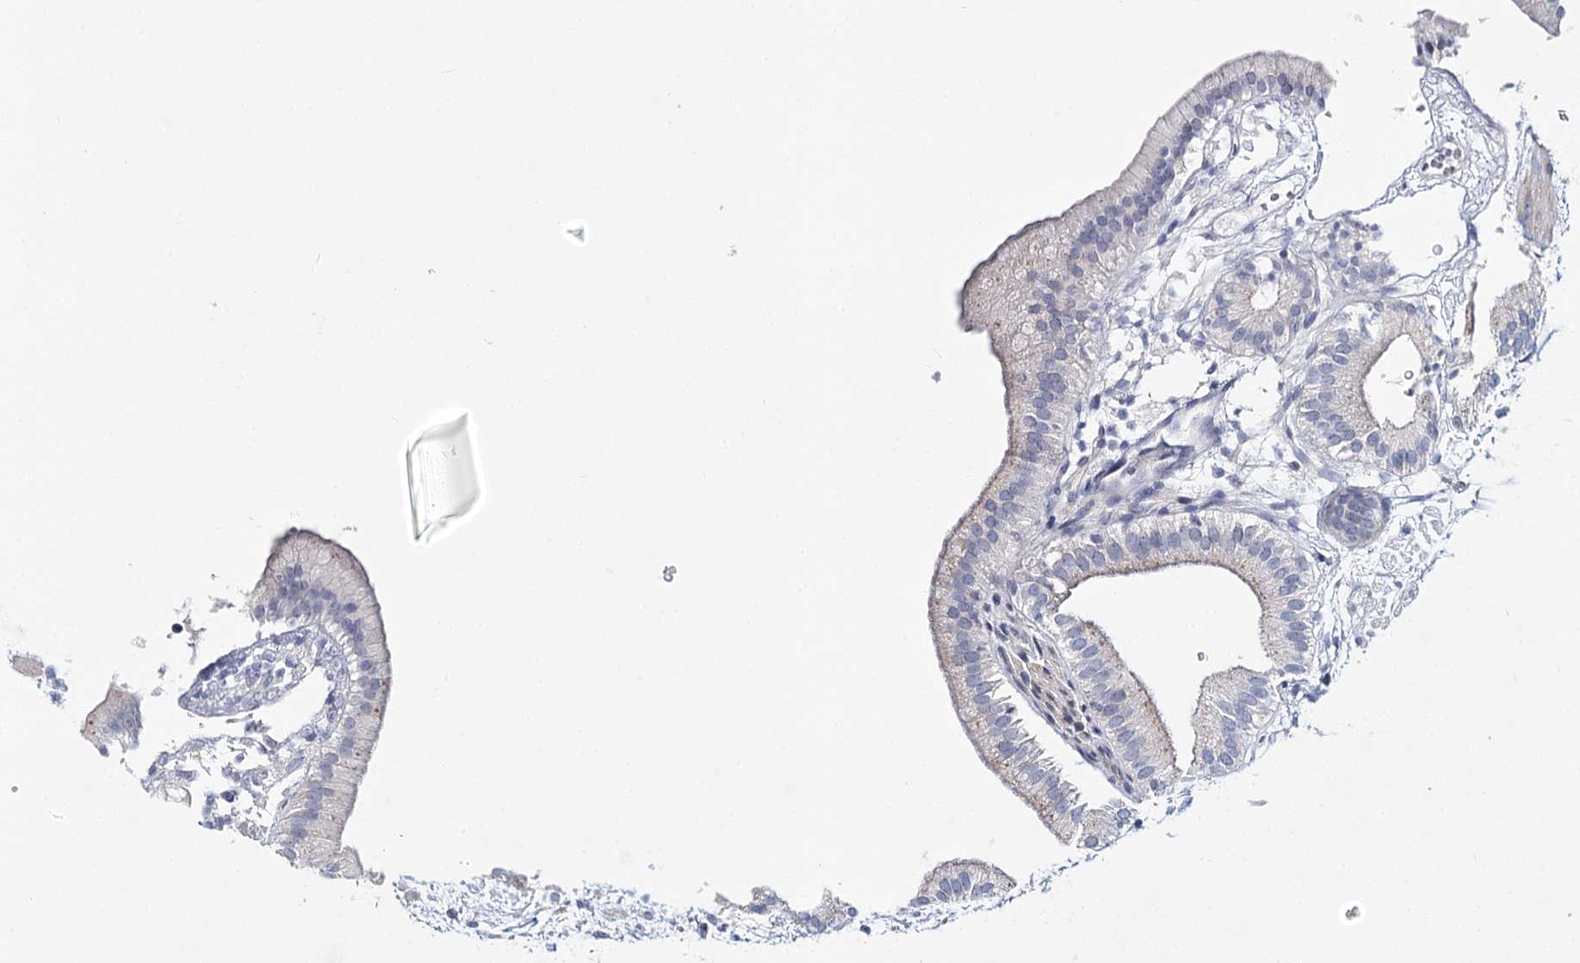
{"staining": {"intensity": "weak", "quantity": "<25%", "location": "cytoplasmic/membranous"}, "tissue": "gallbladder", "cell_type": "Glandular cells", "image_type": "normal", "snomed": [{"axis": "morphology", "description": "Normal tissue, NOS"}, {"axis": "topography", "description": "Gallbladder"}], "caption": "IHC of unremarkable human gallbladder demonstrates no positivity in glandular cells.", "gene": "TEX12", "patient": {"sex": "male", "age": 55}}